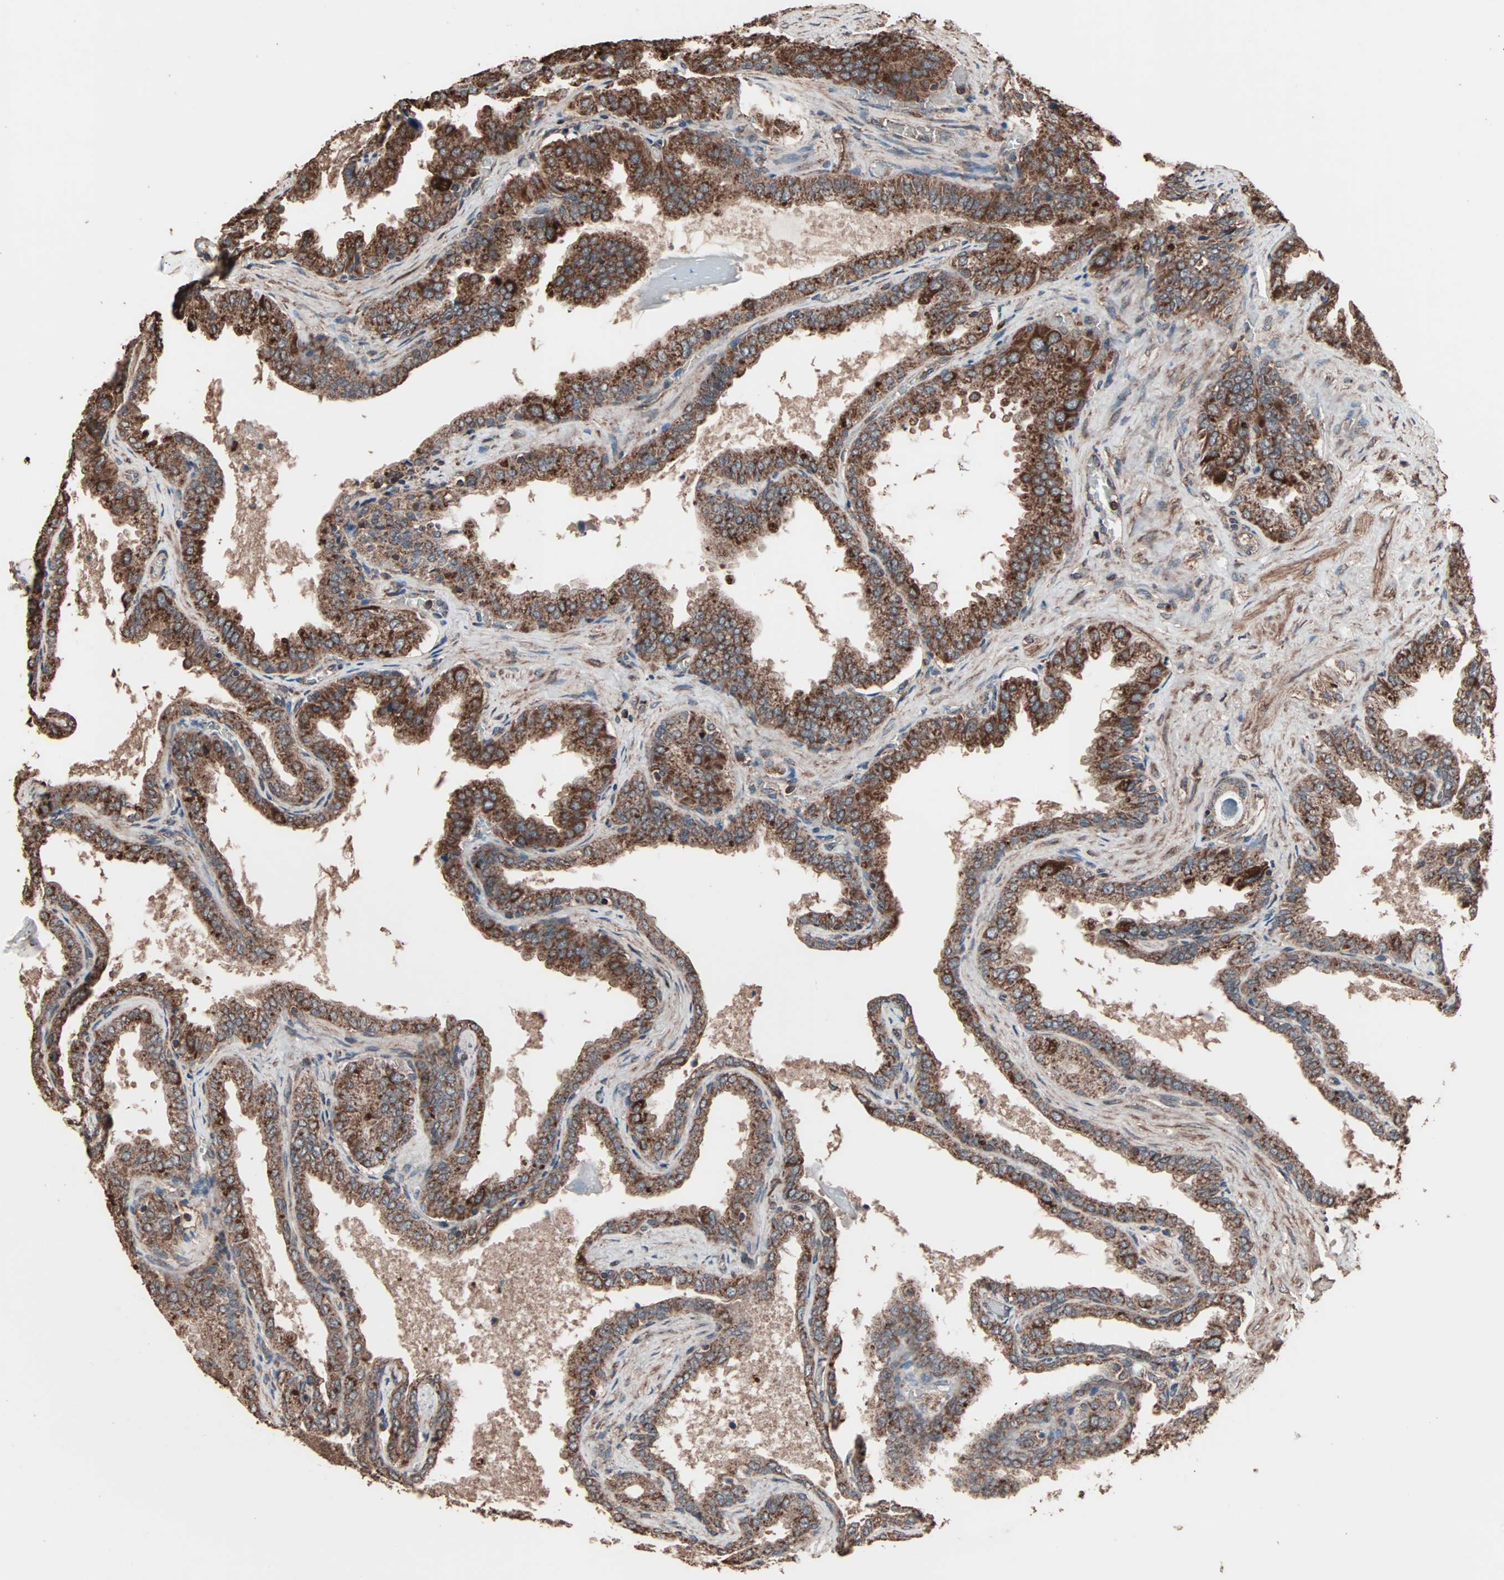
{"staining": {"intensity": "strong", "quantity": ">75%", "location": "cytoplasmic/membranous"}, "tissue": "seminal vesicle", "cell_type": "Glandular cells", "image_type": "normal", "snomed": [{"axis": "morphology", "description": "Normal tissue, NOS"}, {"axis": "topography", "description": "Seminal veicle"}], "caption": "Seminal vesicle stained with DAB immunohistochemistry exhibits high levels of strong cytoplasmic/membranous expression in approximately >75% of glandular cells.", "gene": "MRPL2", "patient": {"sex": "male", "age": 46}}